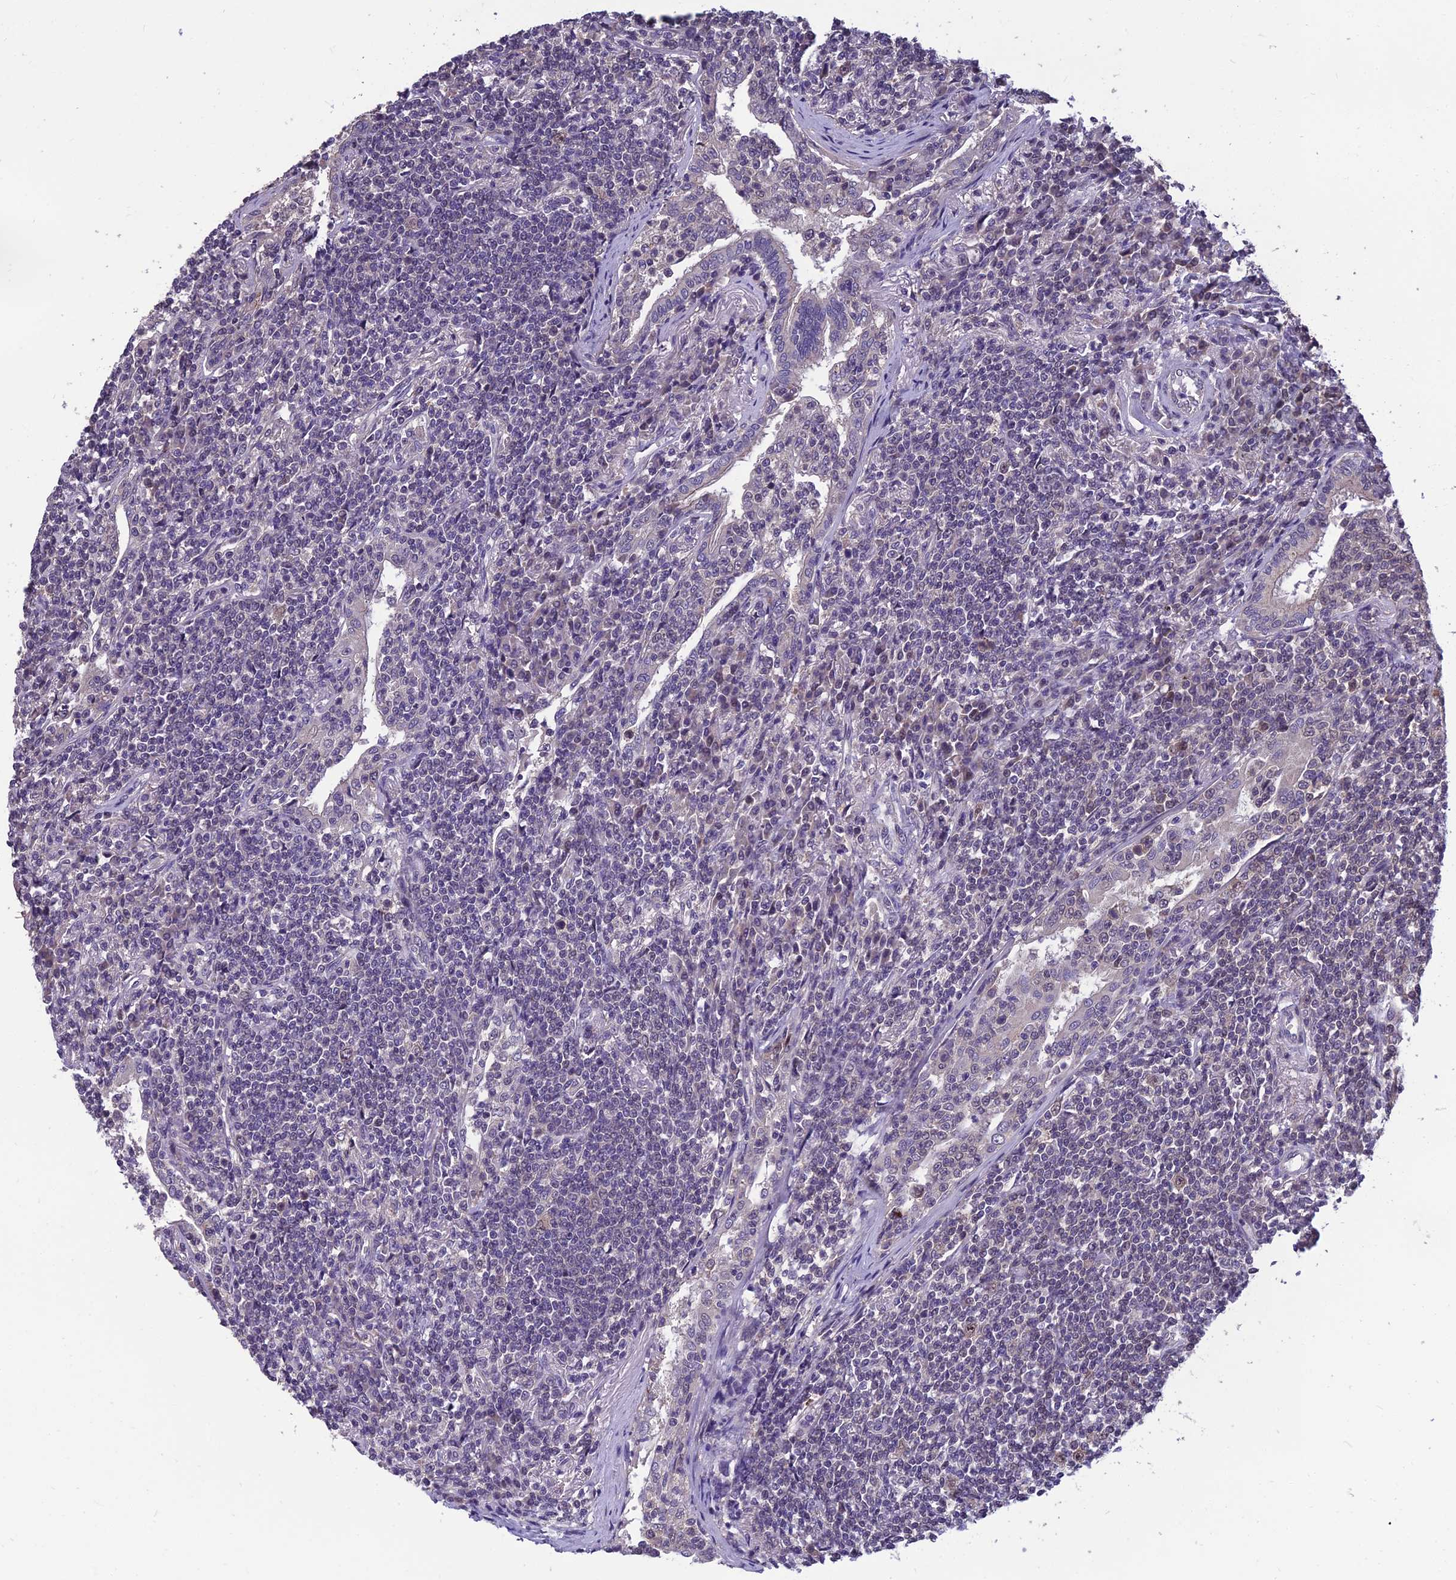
{"staining": {"intensity": "negative", "quantity": "none", "location": "none"}, "tissue": "lymphoma", "cell_type": "Tumor cells", "image_type": "cancer", "snomed": [{"axis": "morphology", "description": "Malignant lymphoma, non-Hodgkin's type, Low grade"}, {"axis": "topography", "description": "Lung"}], "caption": "Human lymphoma stained for a protein using immunohistochemistry (IHC) demonstrates no staining in tumor cells.", "gene": "GRWD1", "patient": {"sex": "female", "age": 71}}